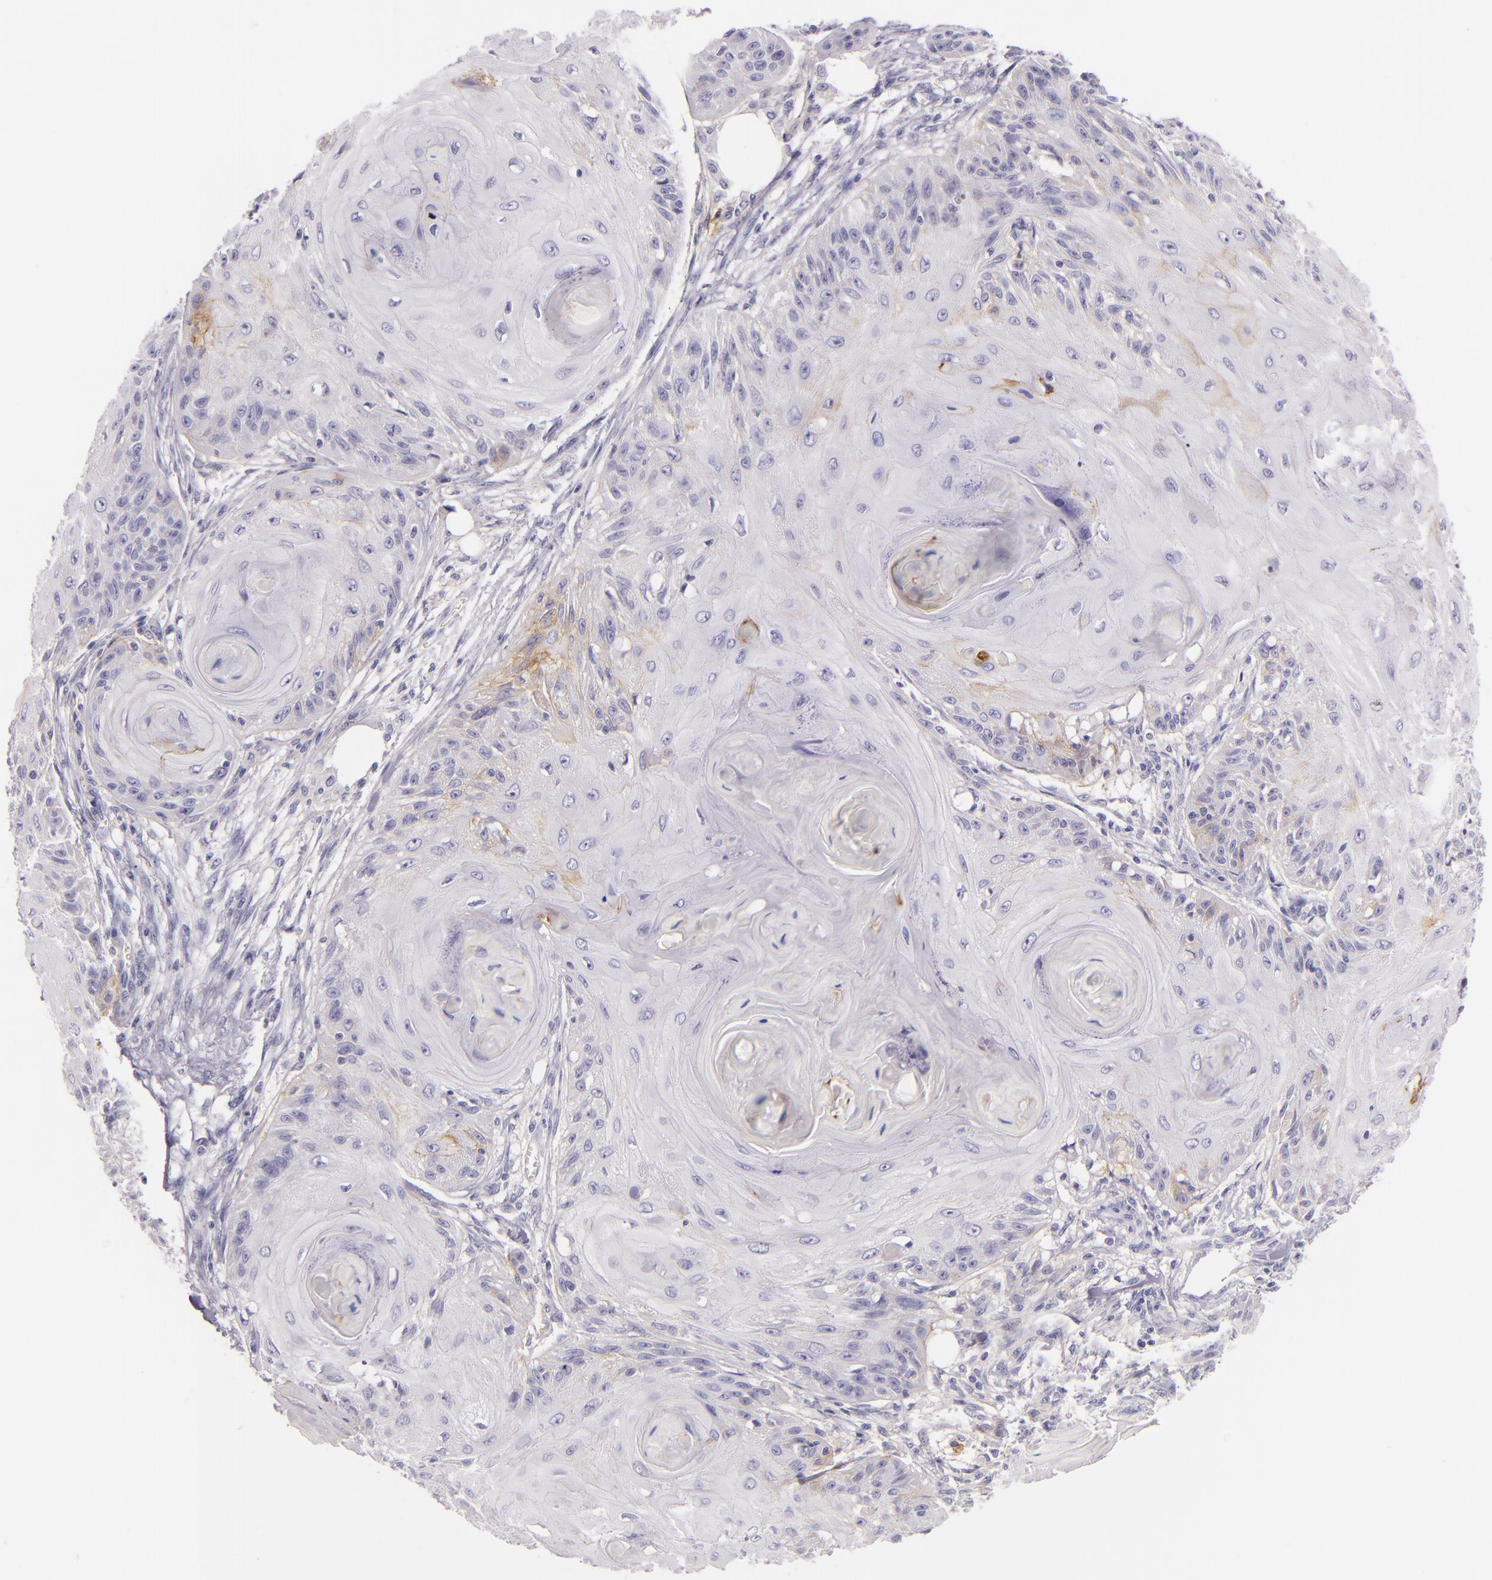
{"staining": {"intensity": "moderate", "quantity": "<25%", "location": "cytoplasmic/membranous"}, "tissue": "skin cancer", "cell_type": "Tumor cells", "image_type": "cancer", "snomed": [{"axis": "morphology", "description": "Squamous cell carcinoma, NOS"}, {"axis": "topography", "description": "Skin"}], "caption": "Immunohistochemistry micrograph of squamous cell carcinoma (skin) stained for a protein (brown), which displays low levels of moderate cytoplasmic/membranous staining in approximately <25% of tumor cells.", "gene": "ICAM1", "patient": {"sex": "female", "age": 88}}